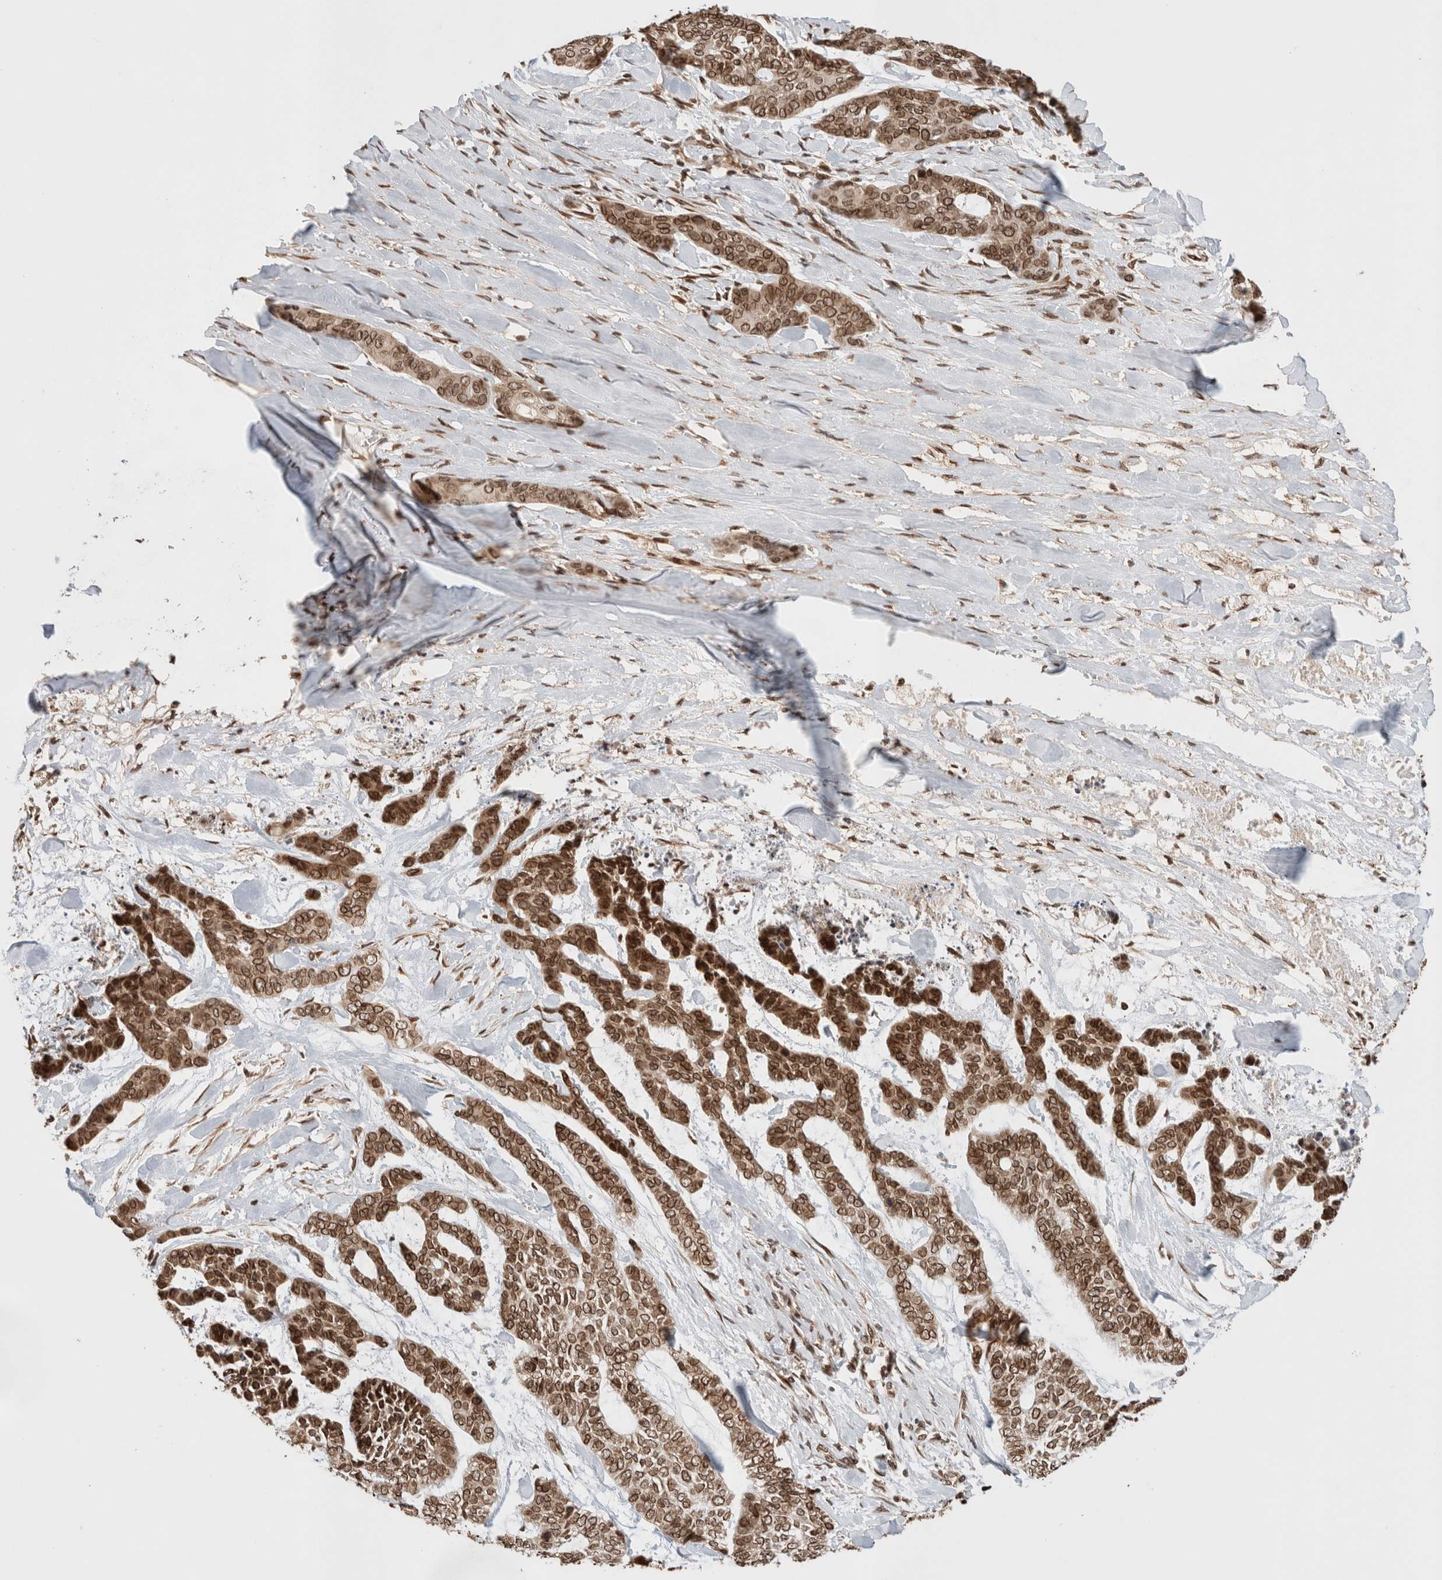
{"staining": {"intensity": "strong", "quantity": ">75%", "location": "cytoplasmic/membranous,nuclear"}, "tissue": "skin cancer", "cell_type": "Tumor cells", "image_type": "cancer", "snomed": [{"axis": "morphology", "description": "Basal cell carcinoma"}, {"axis": "topography", "description": "Skin"}], "caption": "A micrograph of human skin cancer (basal cell carcinoma) stained for a protein displays strong cytoplasmic/membranous and nuclear brown staining in tumor cells. The staining was performed using DAB, with brown indicating positive protein expression. Nuclei are stained blue with hematoxylin.", "gene": "TPR", "patient": {"sex": "female", "age": 64}}